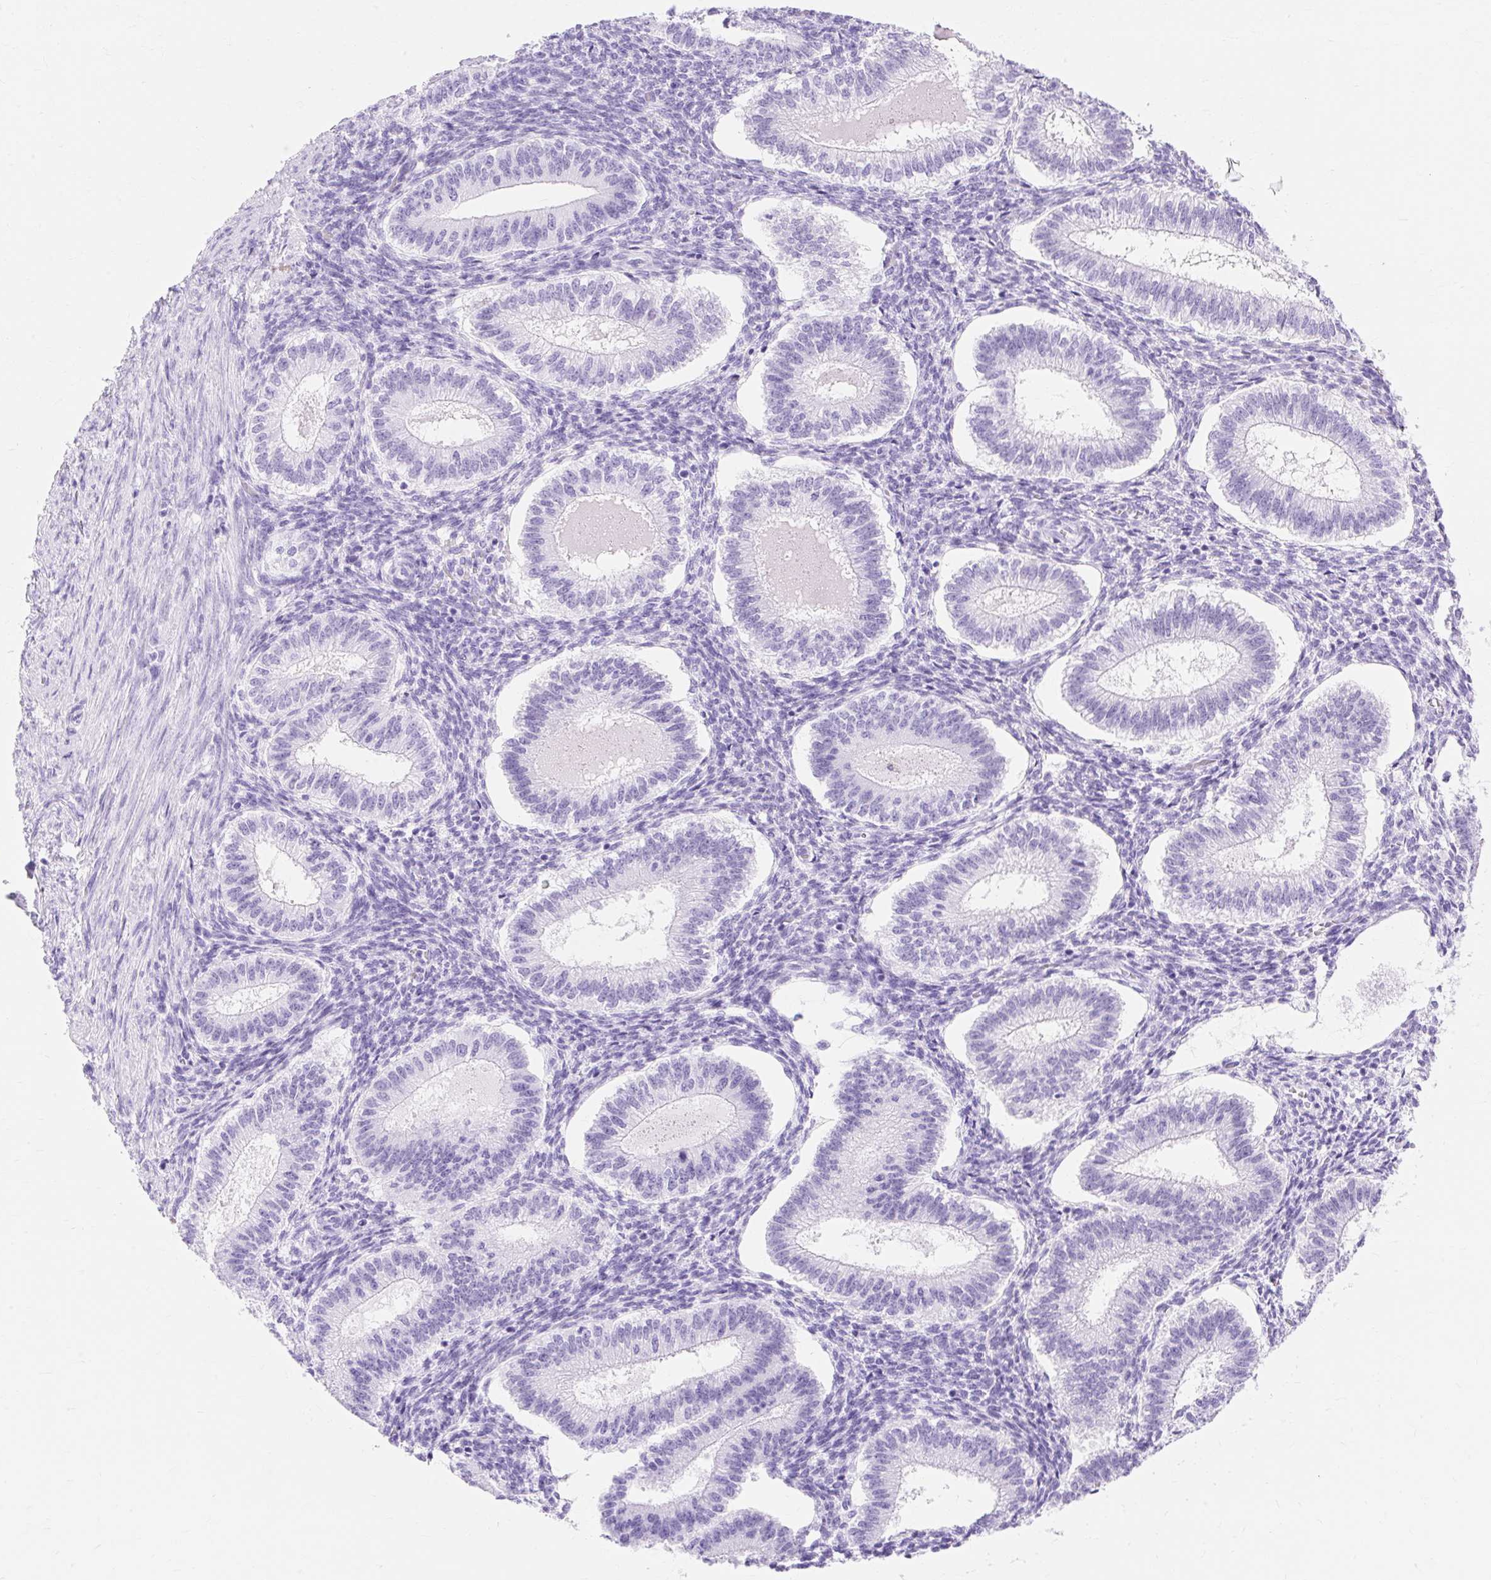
{"staining": {"intensity": "negative", "quantity": "none", "location": "none"}, "tissue": "endometrium", "cell_type": "Cells in endometrial stroma", "image_type": "normal", "snomed": [{"axis": "morphology", "description": "Normal tissue, NOS"}, {"axis": "topography", "description": "Endometrium"}], "caption": "Cells in endometrial stroma show no significant staining in unremarkable endometrium. Nuclei are stained in blue.", "gene": "MBP", "patient": {"sex": "female", "age": 25}}